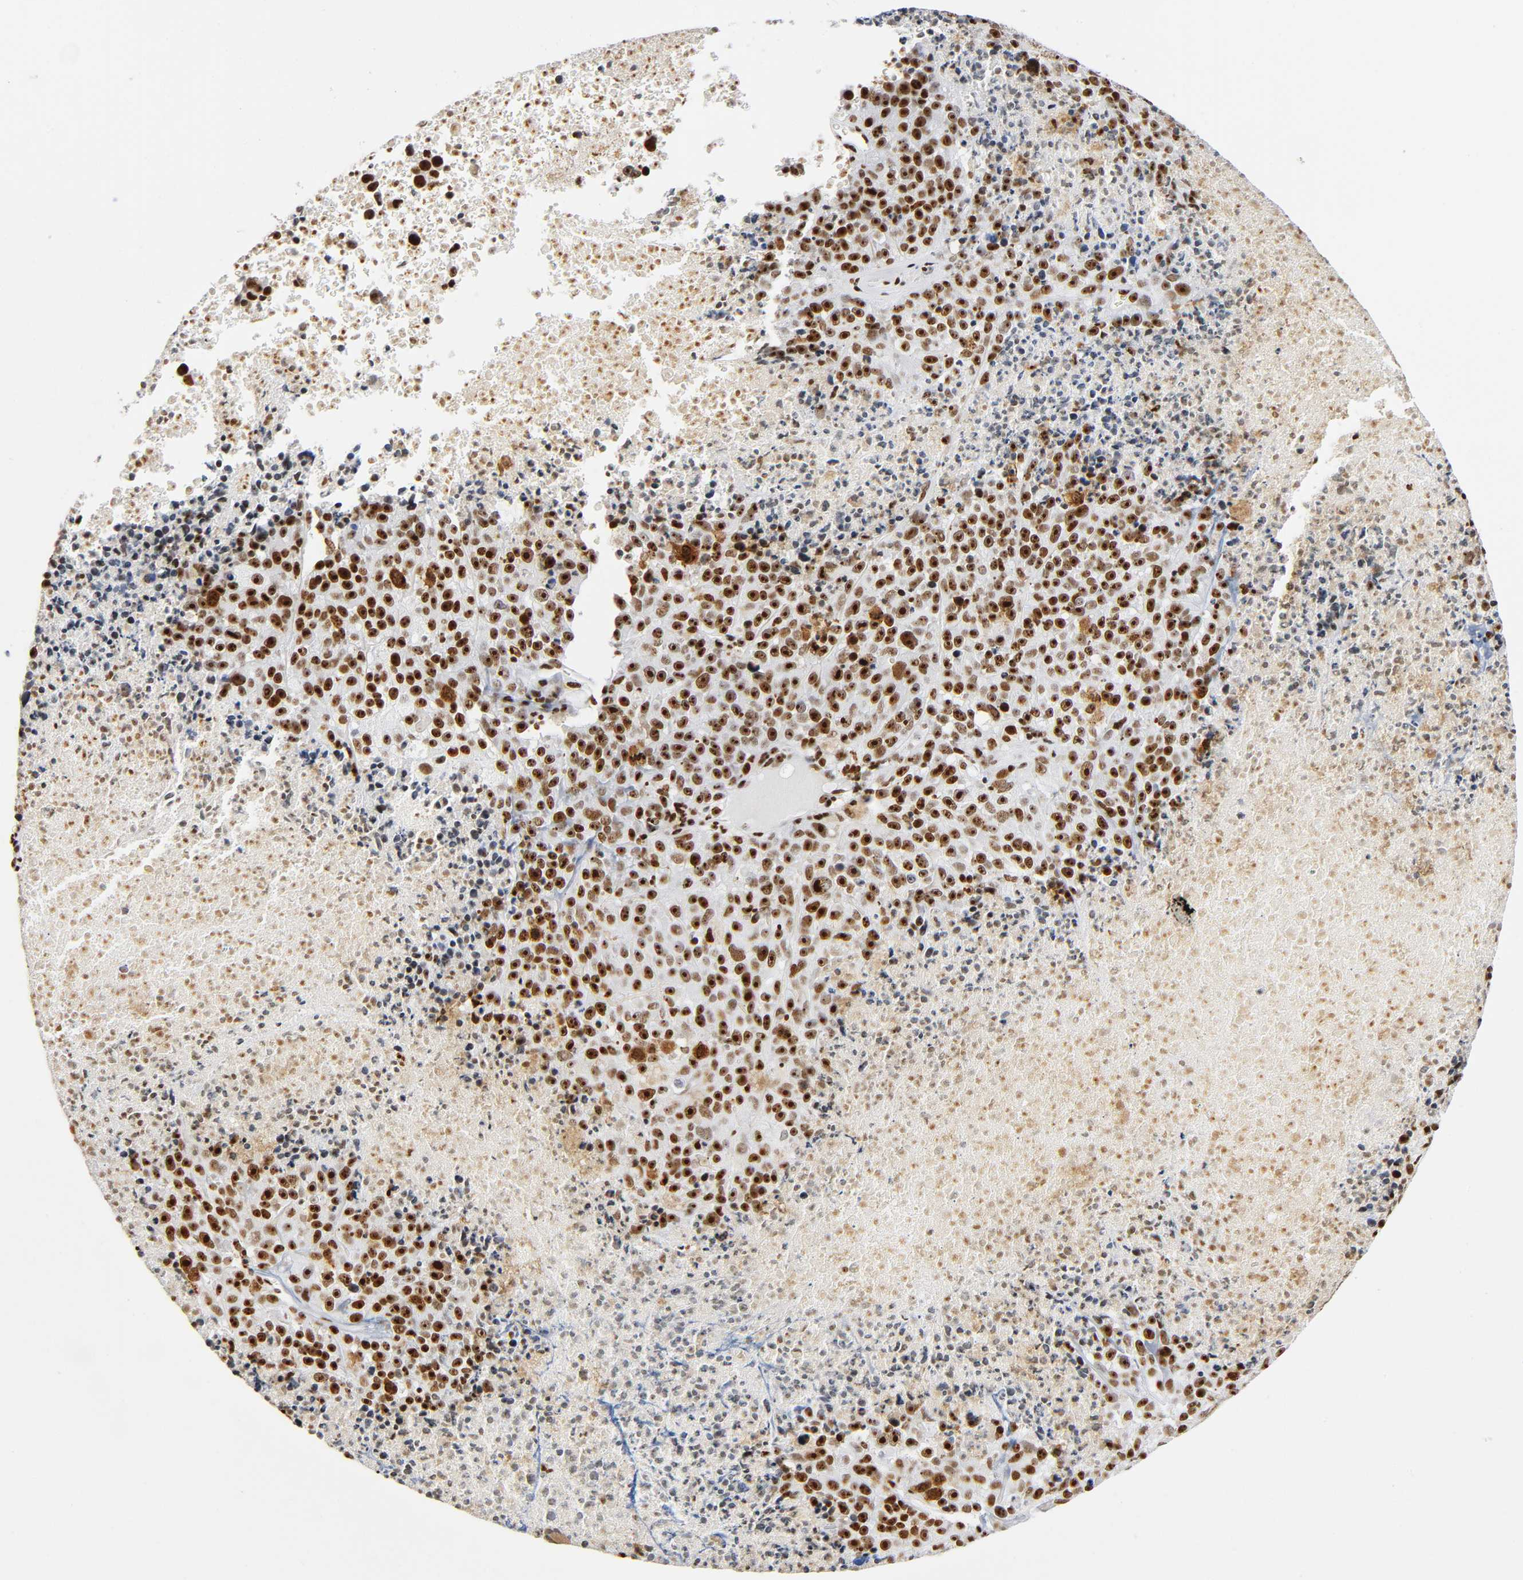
{"staining": {"intensity": "strong", "quantity": ">75%", "location": "nuclear"}, "tissue": "melanoma", "cell_type": "Tumor cells", "image_type": "cancer", "snomed": [{"axis": "morphology", "description": "Malignant melanoma, Metastatic site"}, {"axis": "topography", "description": "Cerebral cortex"}], "caption": "Immunohistochemistry of human melanoma displays high levels of strong nuclear positivity in about >75% of tumor cells.", "gene": "UBTF", "patient": {"sex": "female", "age": 52}}